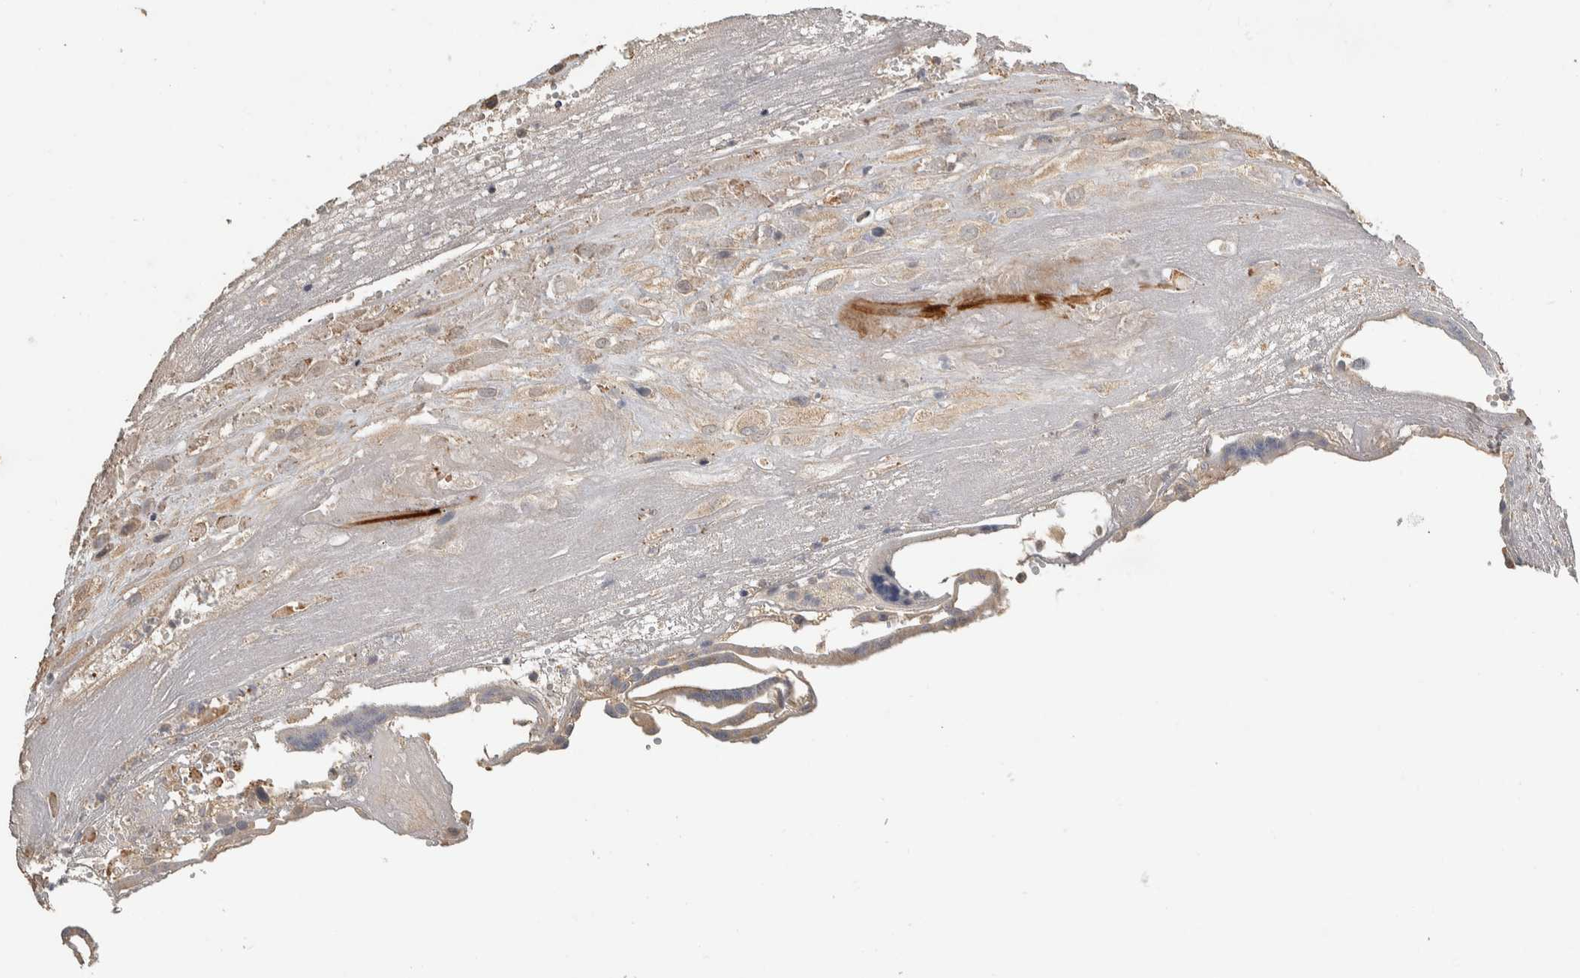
{"staining": {"intensity": "weak", "quantity": "25%-75%", "location": "cytoplasmic/membranous"}, "tissue": "placenta", "cell_type": "Decidual cells", "image_type": "normal", "snomed": [{"axis": "morphology", "description": "Normal tissue, NOS"}, {"axis": "topography", "description": "Placenta"}], "caption": "Protein positivity by immunohistochemistry (IHC) exhibits weak cytoplasmic/membranous positivity in about 25%-75% of decidual cells in unremarkable placenta.", "gene": "EIF3H", "patient": {"sex": "female", "age": 18}}